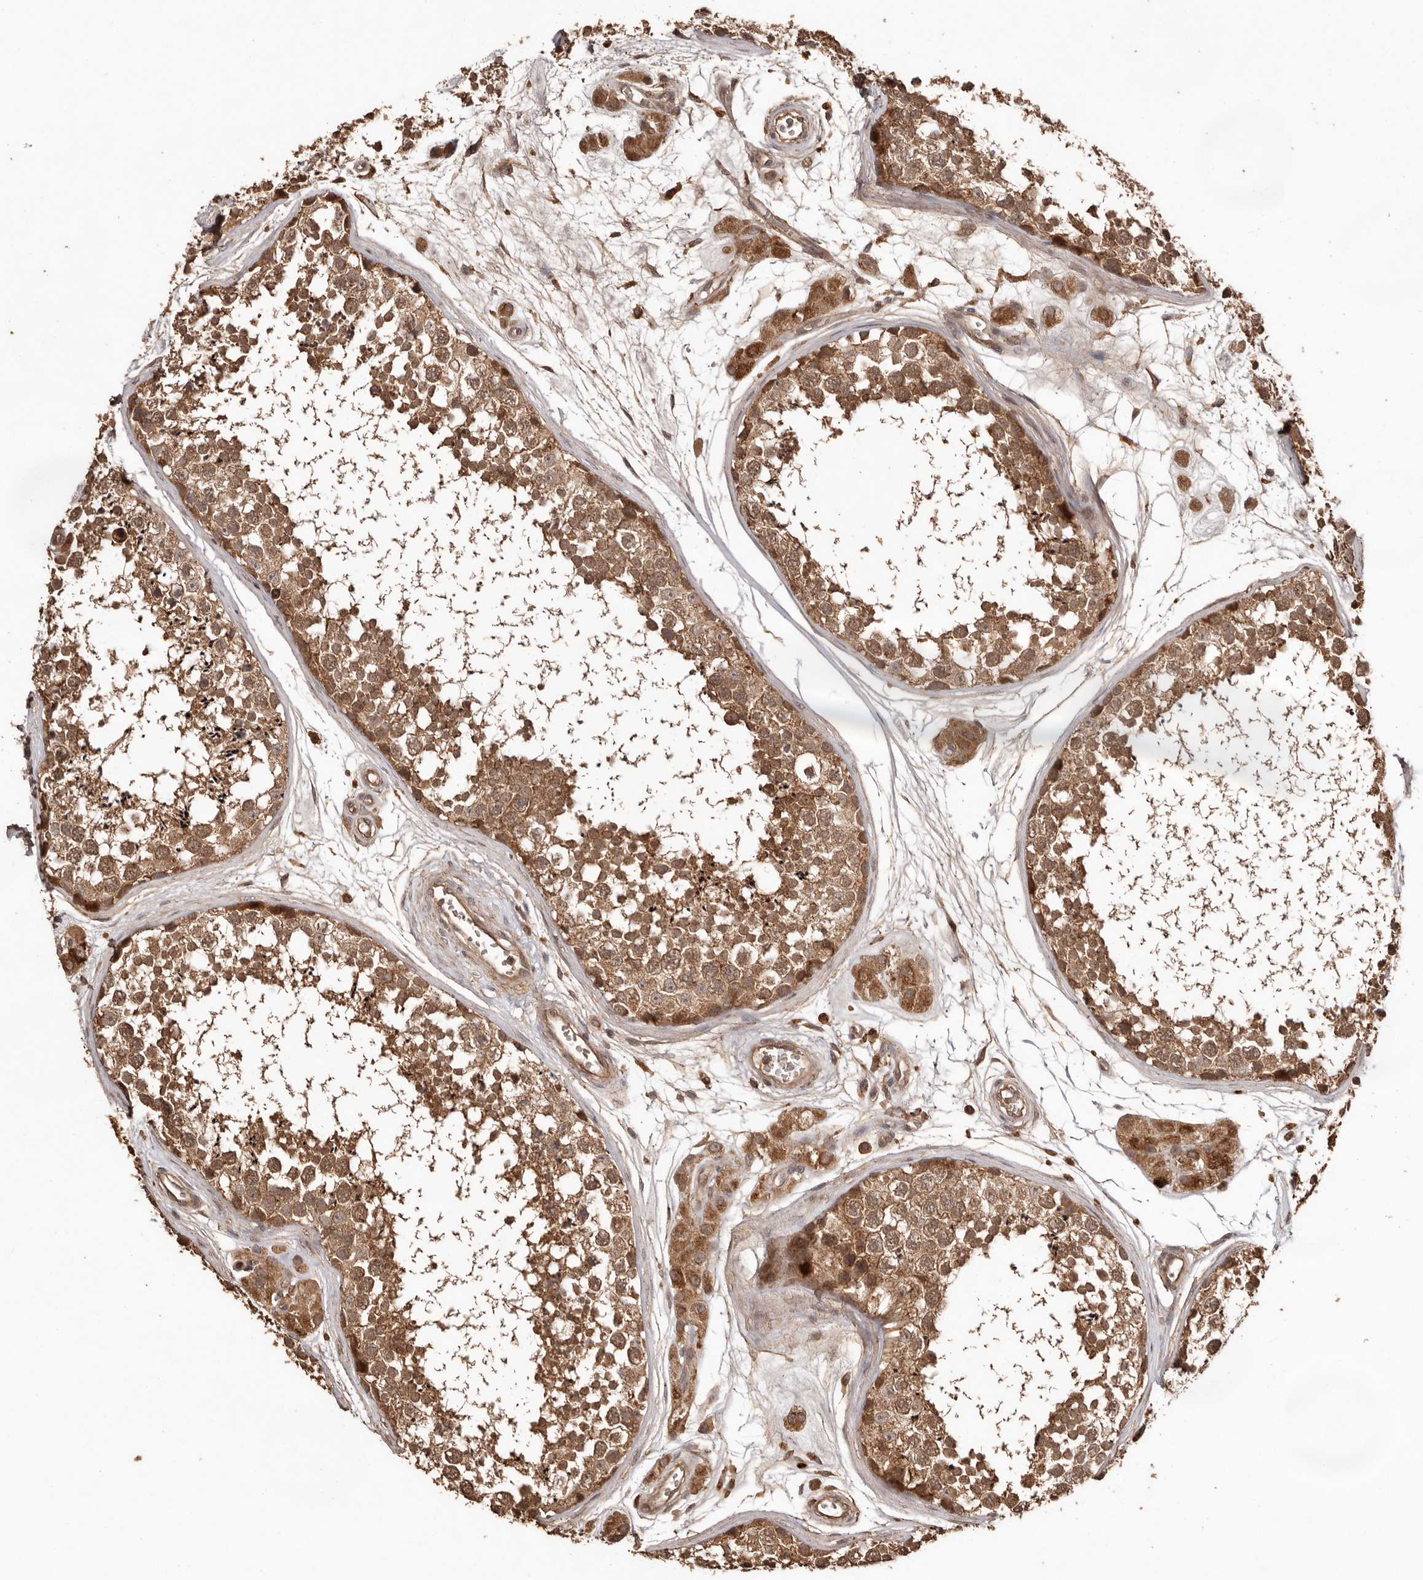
{"staining": {"intensity": "moderate", "quantity": ">75%", "location": "cytoplasmic/membranous"}, "tissue": "testis", "cell_type": "Cells in seminiferous ducts", "image_type": "normal", "snomed": [{"axis": "morphology", "description": "Normal tissue, NOS"}, {"axis": "topography", "description": "Testis"}], "caption": "Immunohistochemistry of unremarkable testis demonstrates medium levels of moderate cytoplasmic/membranous positivity in approximately >75% of cells in seminiferous ducts. The staining is performed using DAB (3,3'-diaminobenzidine) brown chromogen to label protein expression. The nuclei are counter-stained blue using hematoxylin.", "gene": "RWDD1", "patient": {"sex": "male", "age": 56}}